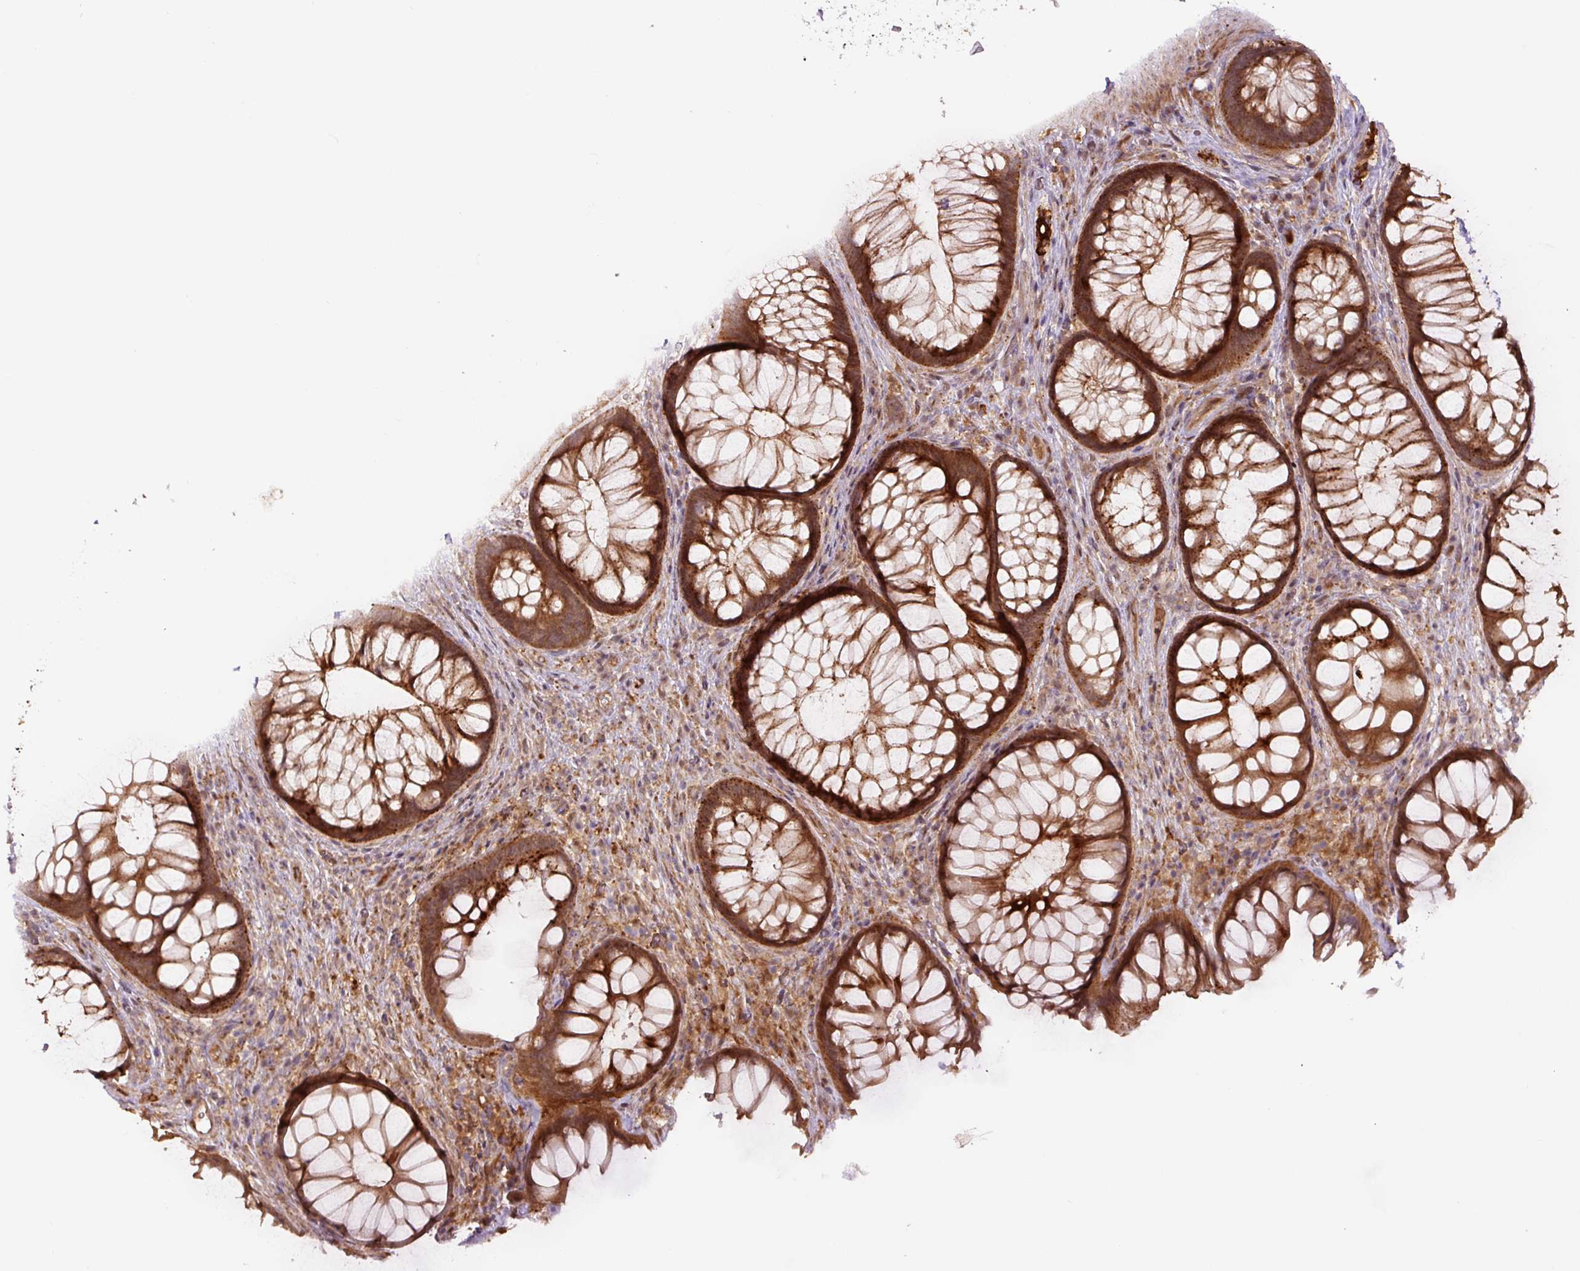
{"staining": {"intensity": "strong", "quantity": ">75%", "location": "cytoplasmic/membranous"}, "tissue": "rectum", "cell_type": "Glandular cells", "image_type": "normal", "snomed": [{"axis": "morphology", "description": "Normal tissue, NOS"}, {"axis": "topography", "description": "Rectum"}], "caption": "Immunohistochemical staining of unremarkable human rectum reveals strong cytoplasmic/membranous protein staining in about >75% of glandular cells.", "gene": "ZSWIM7", "patient": {"sex": "male", "age": 53}}